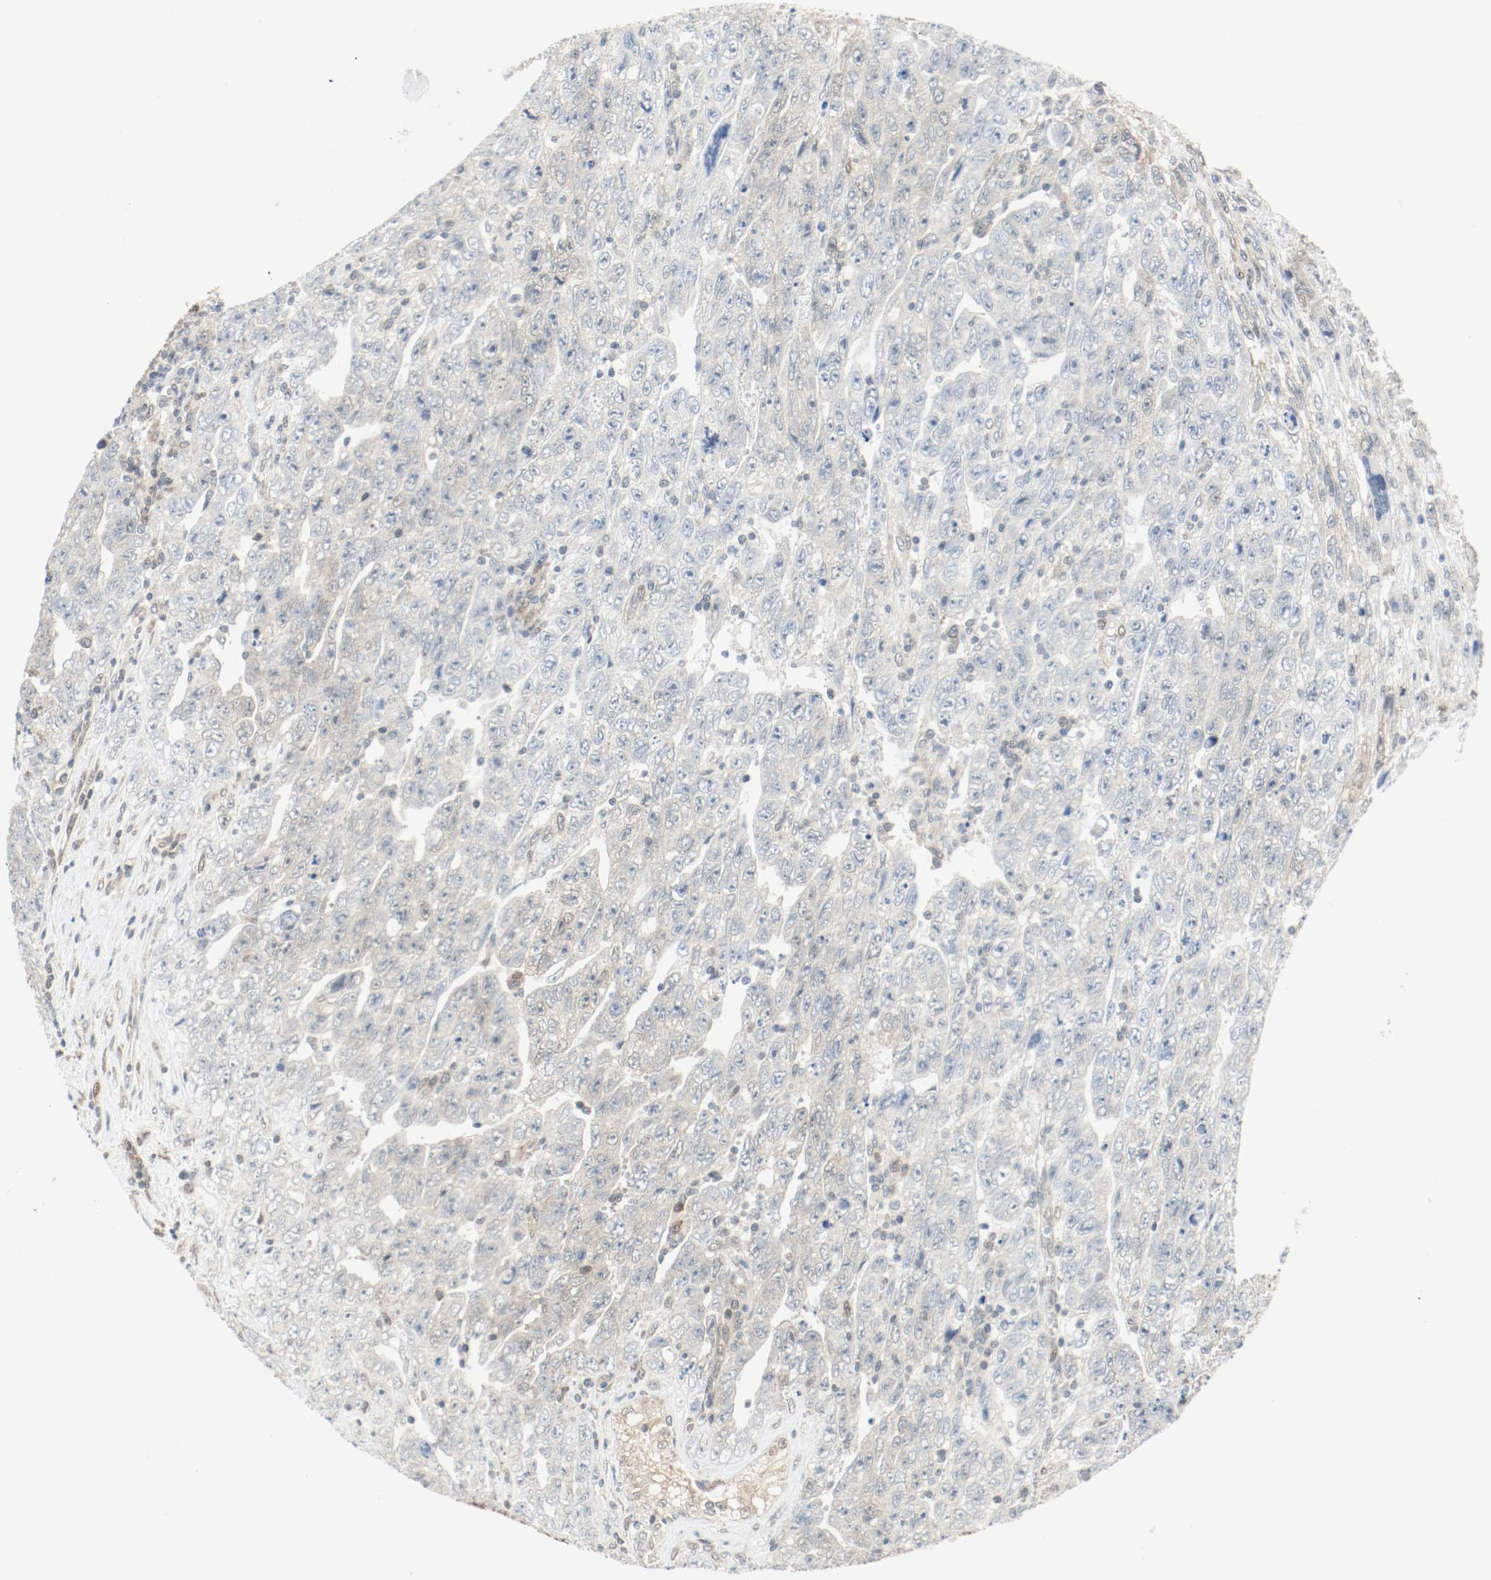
{"staining": {"intensity": "weak", "quantity": "25%-75%", "location": "cytoplasmic/membranous"}, "tissue": "testis cancer", "cell_type": "Tumor cells", "image_type": "cancer", "snomed": [{"axis": "morphology", "description": "Carcinoma, Embryonal, NOS"}, {"axis": "topography", "description": "Testis"}], "caption": "There is low levels of weak cytoplasmic/membranous positivity in tumor cells of testis embryonal carcinoma, as demonstrated by immunohistochemical staining (brown color).", "gene": "PPME1", "patient": {"sex": "male", "age": 28}}